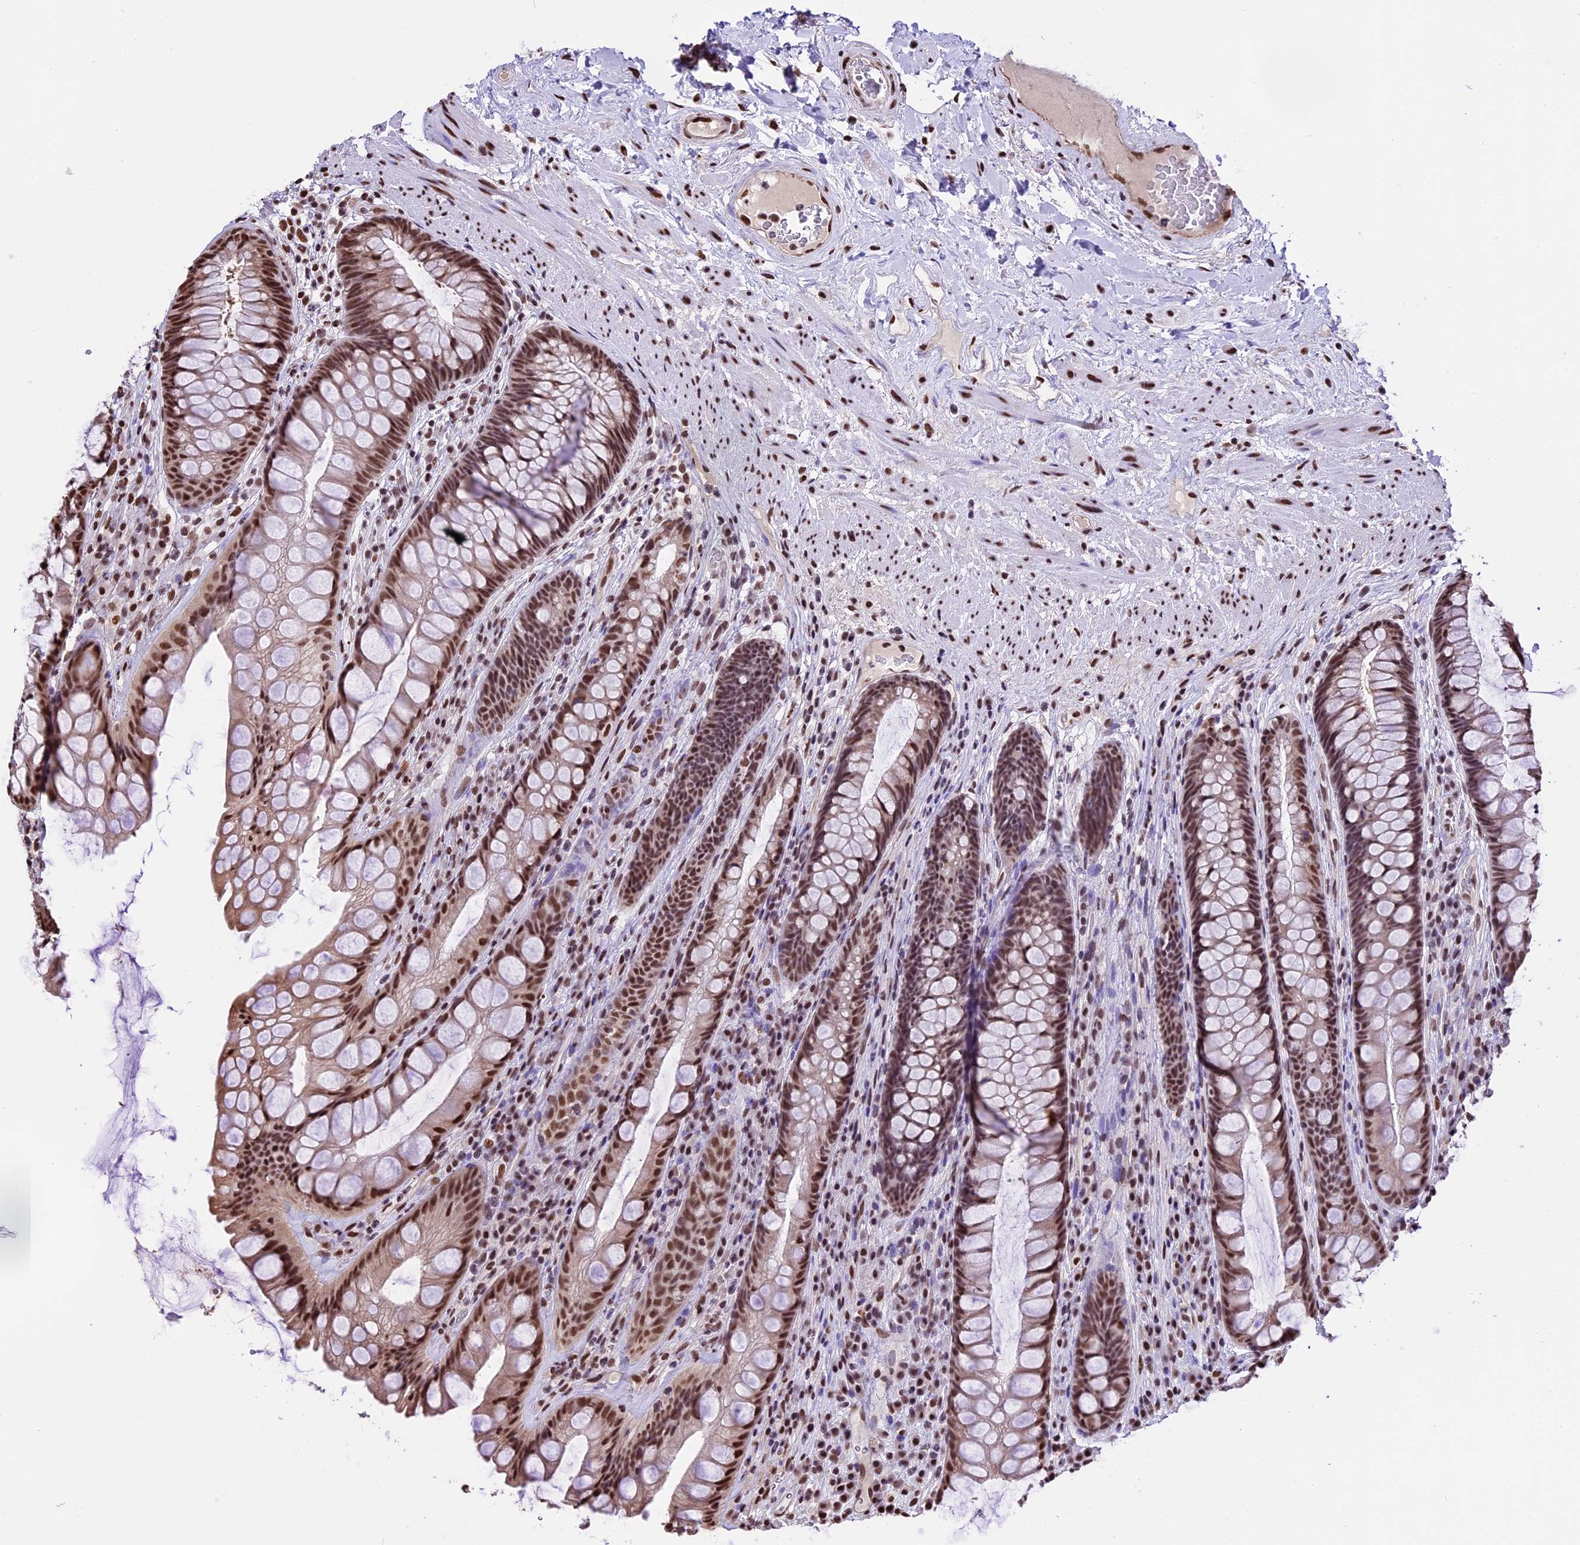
{"staining": {"intensity": "moderate", "quantity": ">75%", "location": "nuclear"}, "tissue": "rectum", "cell_type": "Glandular cells", "image_type": "normal", "snomed": [{"axis": "morphology", "description": "Normal tissue, NOS"}, {"axis": "topography", "description": "Rectum"}], "caption": "Glandular cells show medium levels of moderate nuclear expression in approximately >75% of cells in normal human rectum.", "gene": "POLR3E", "patient": {"sex": "male", "age": 74}}